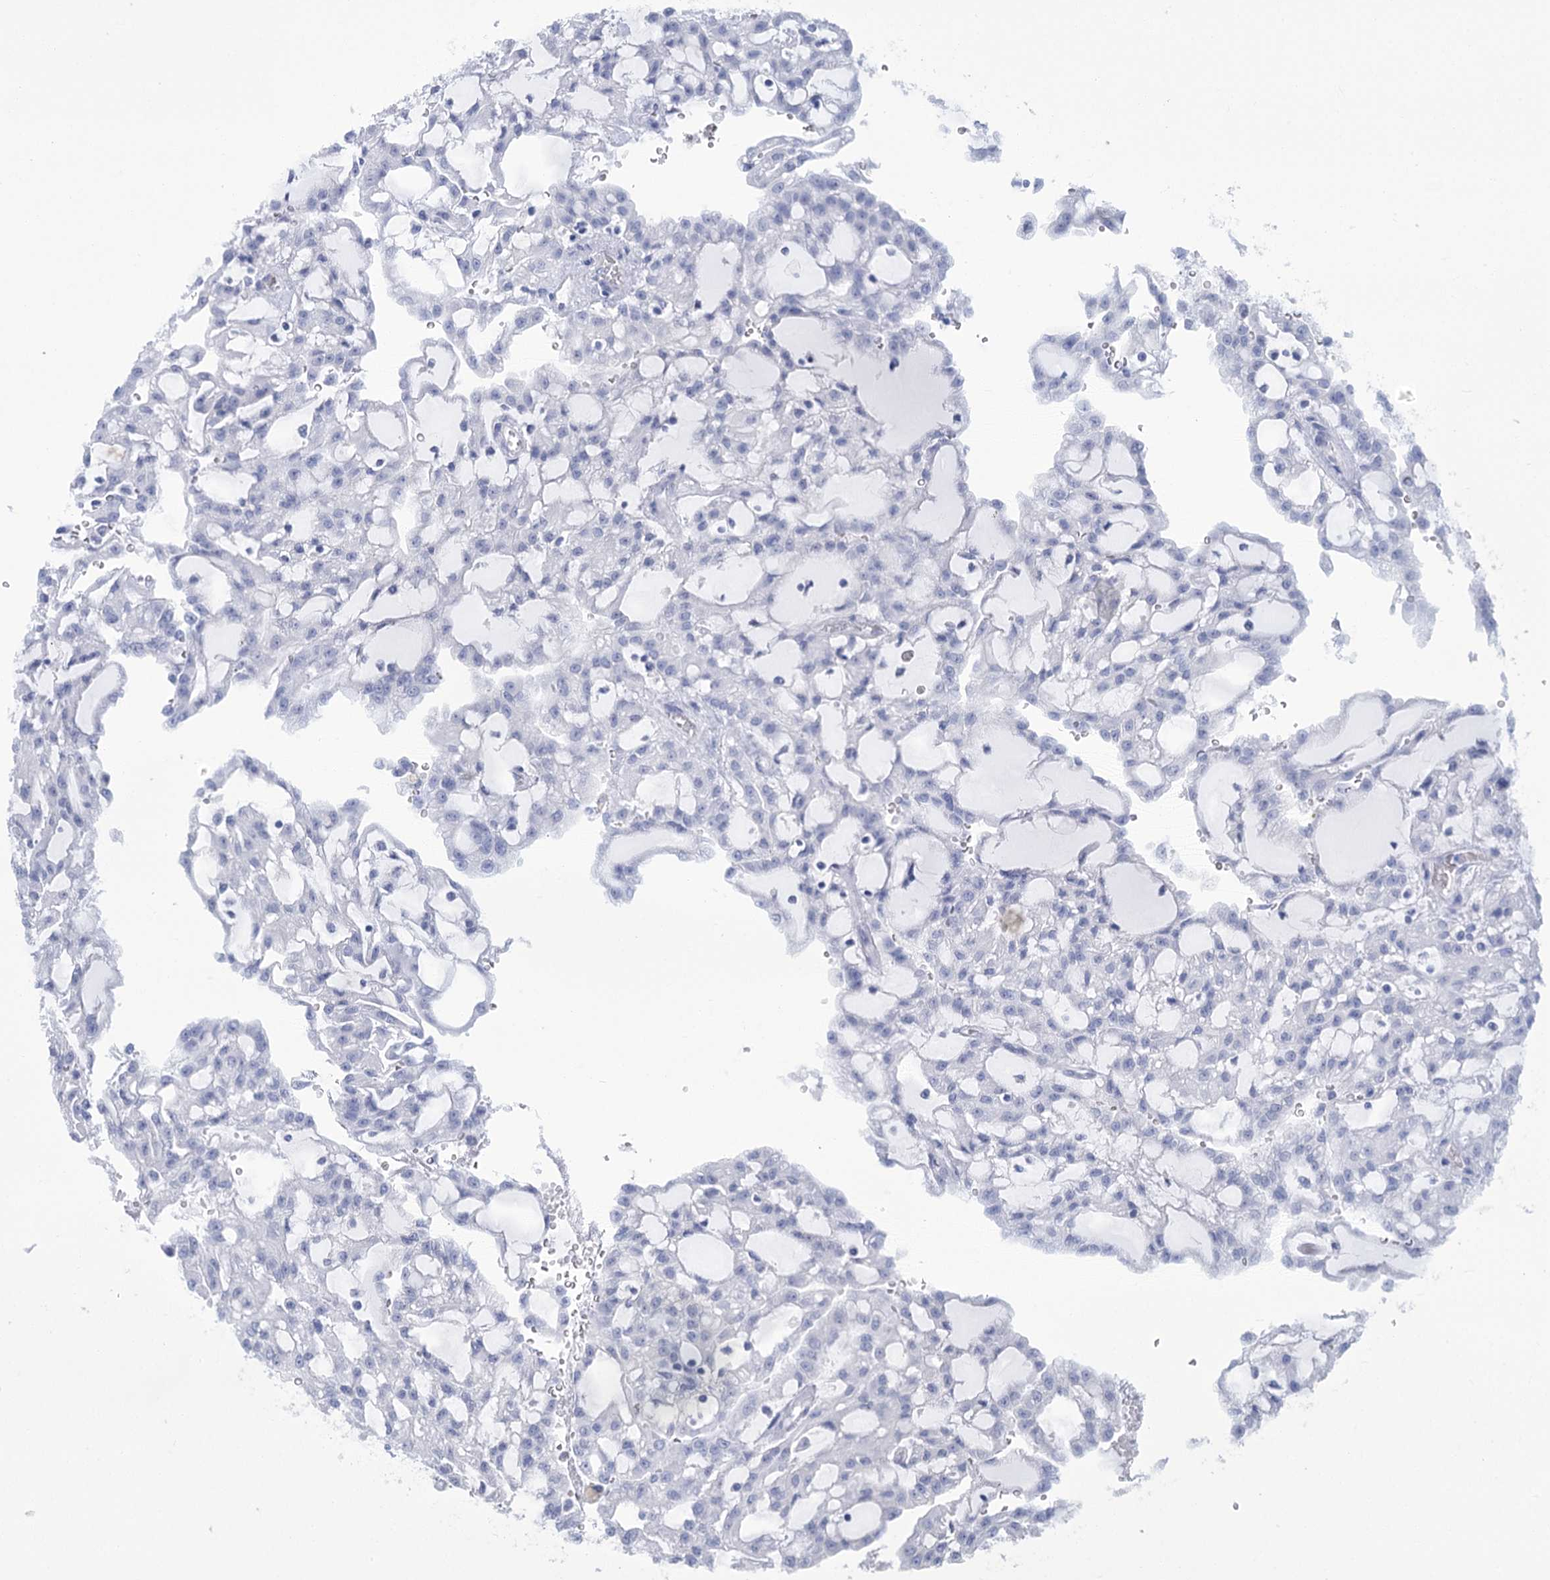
{"staining": {"intensity": "negative", "quantity": "none", "location": "none"}, "tissue": "renal cancer", "cell_type": "Tumor cells", "image_type": "cancer", "snomed": [{"axis": "morphology", "description": "Adenocarcinoma, NOS"}, {"axis": "topography", "description": "Kidney"}], "caption": "A photomicrograph of human renal cancer is negative for staining in tumor cells.", "gene": "CARD19", "patient": {"sex": "male", "age": 63}}